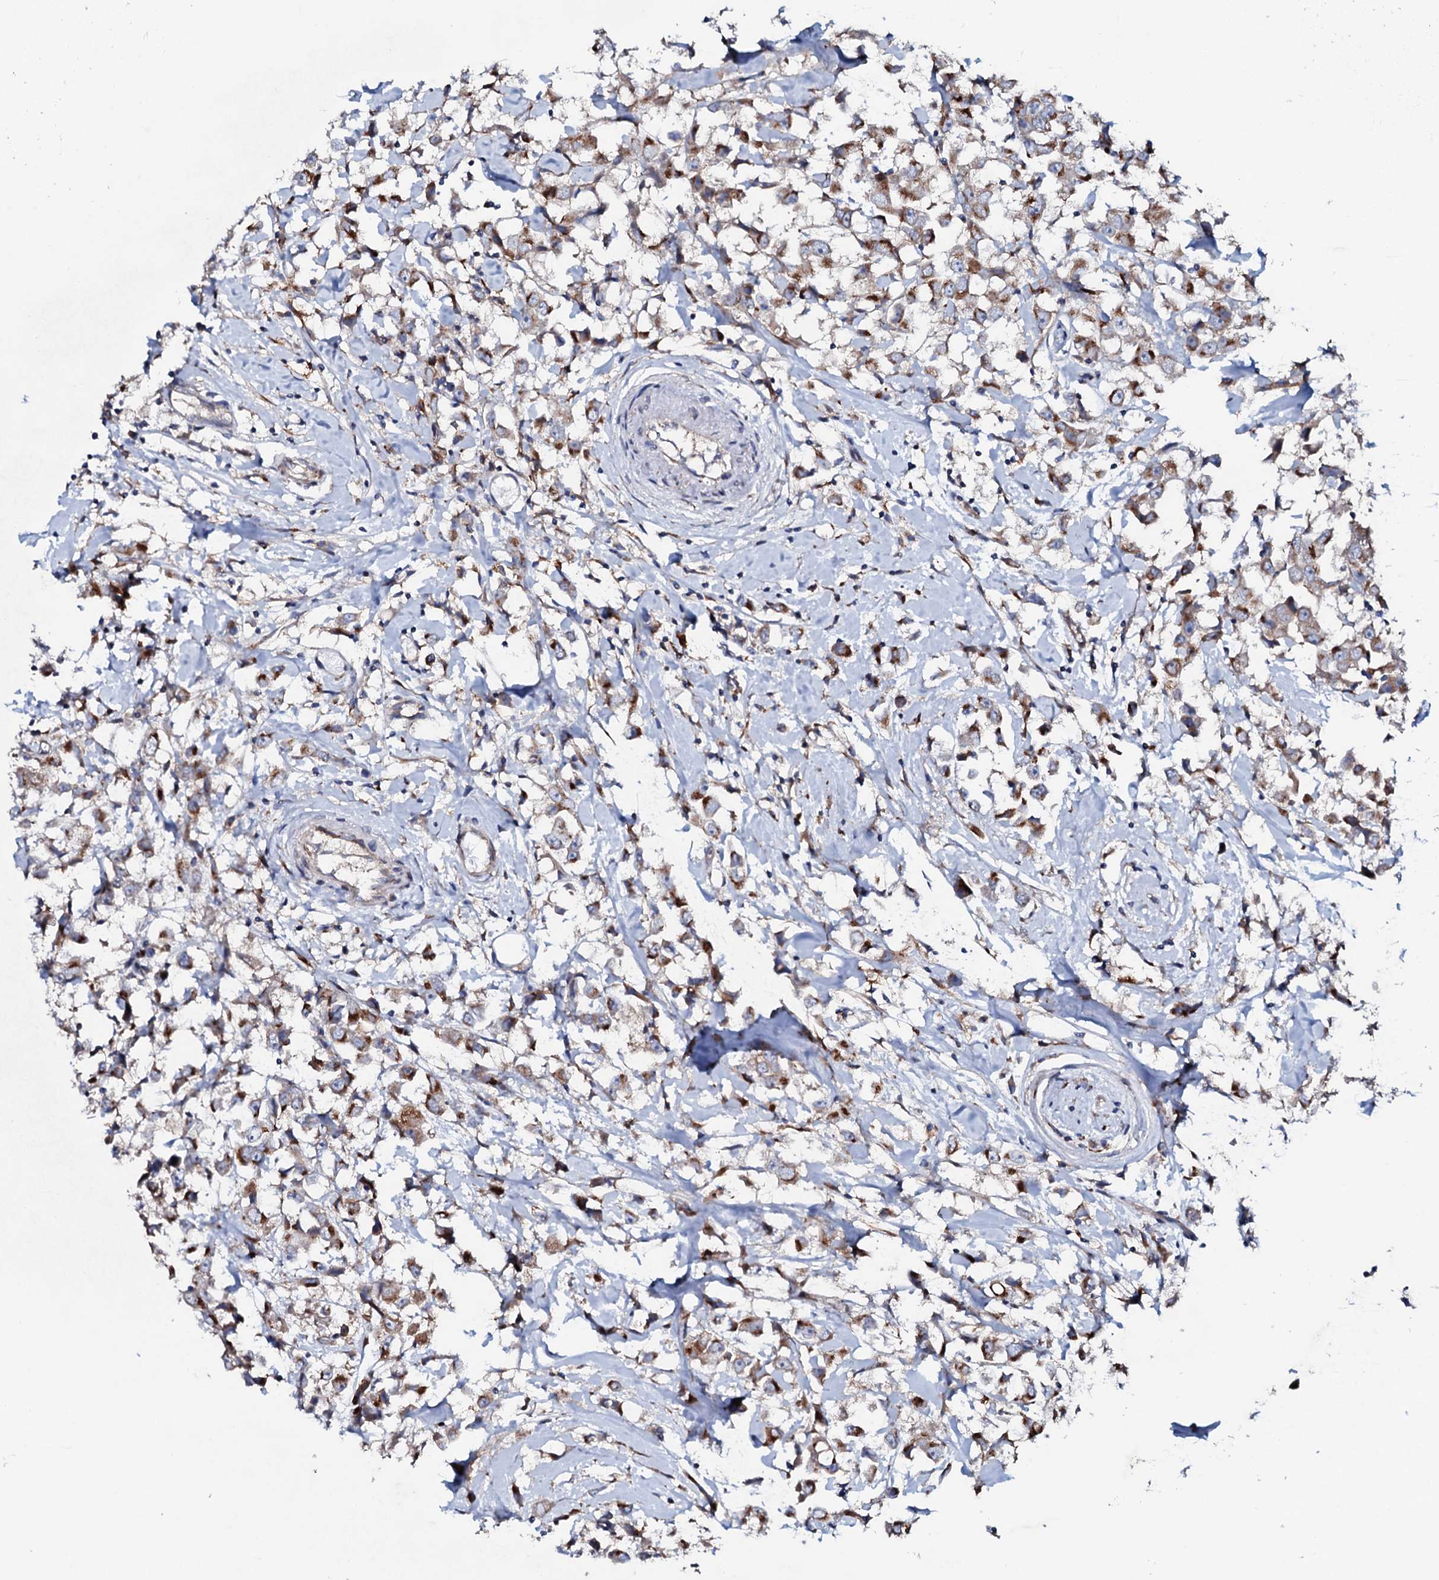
{"staining": {"intensity": "moderate", "quantity": ">75%", "location": "cytoplasmic/membranous"}, "tissue": "breast cancer", "cell_type": "Tumor cells", "image_type": "cancer", "snomed": [{"axis": "morphology", "description": "Duct carcinoma"}, {"axis": "topography", "description": "Breast"}], "caption": "Protein staining of breast cancer (infiltrating ductal carcinoma) tissue reveals moderate cytoplasmic/membranous positivity in approximately >75% of tumor cells.", "gene": "P2RX4", "patient": {"sex": "female", "age": 61}}